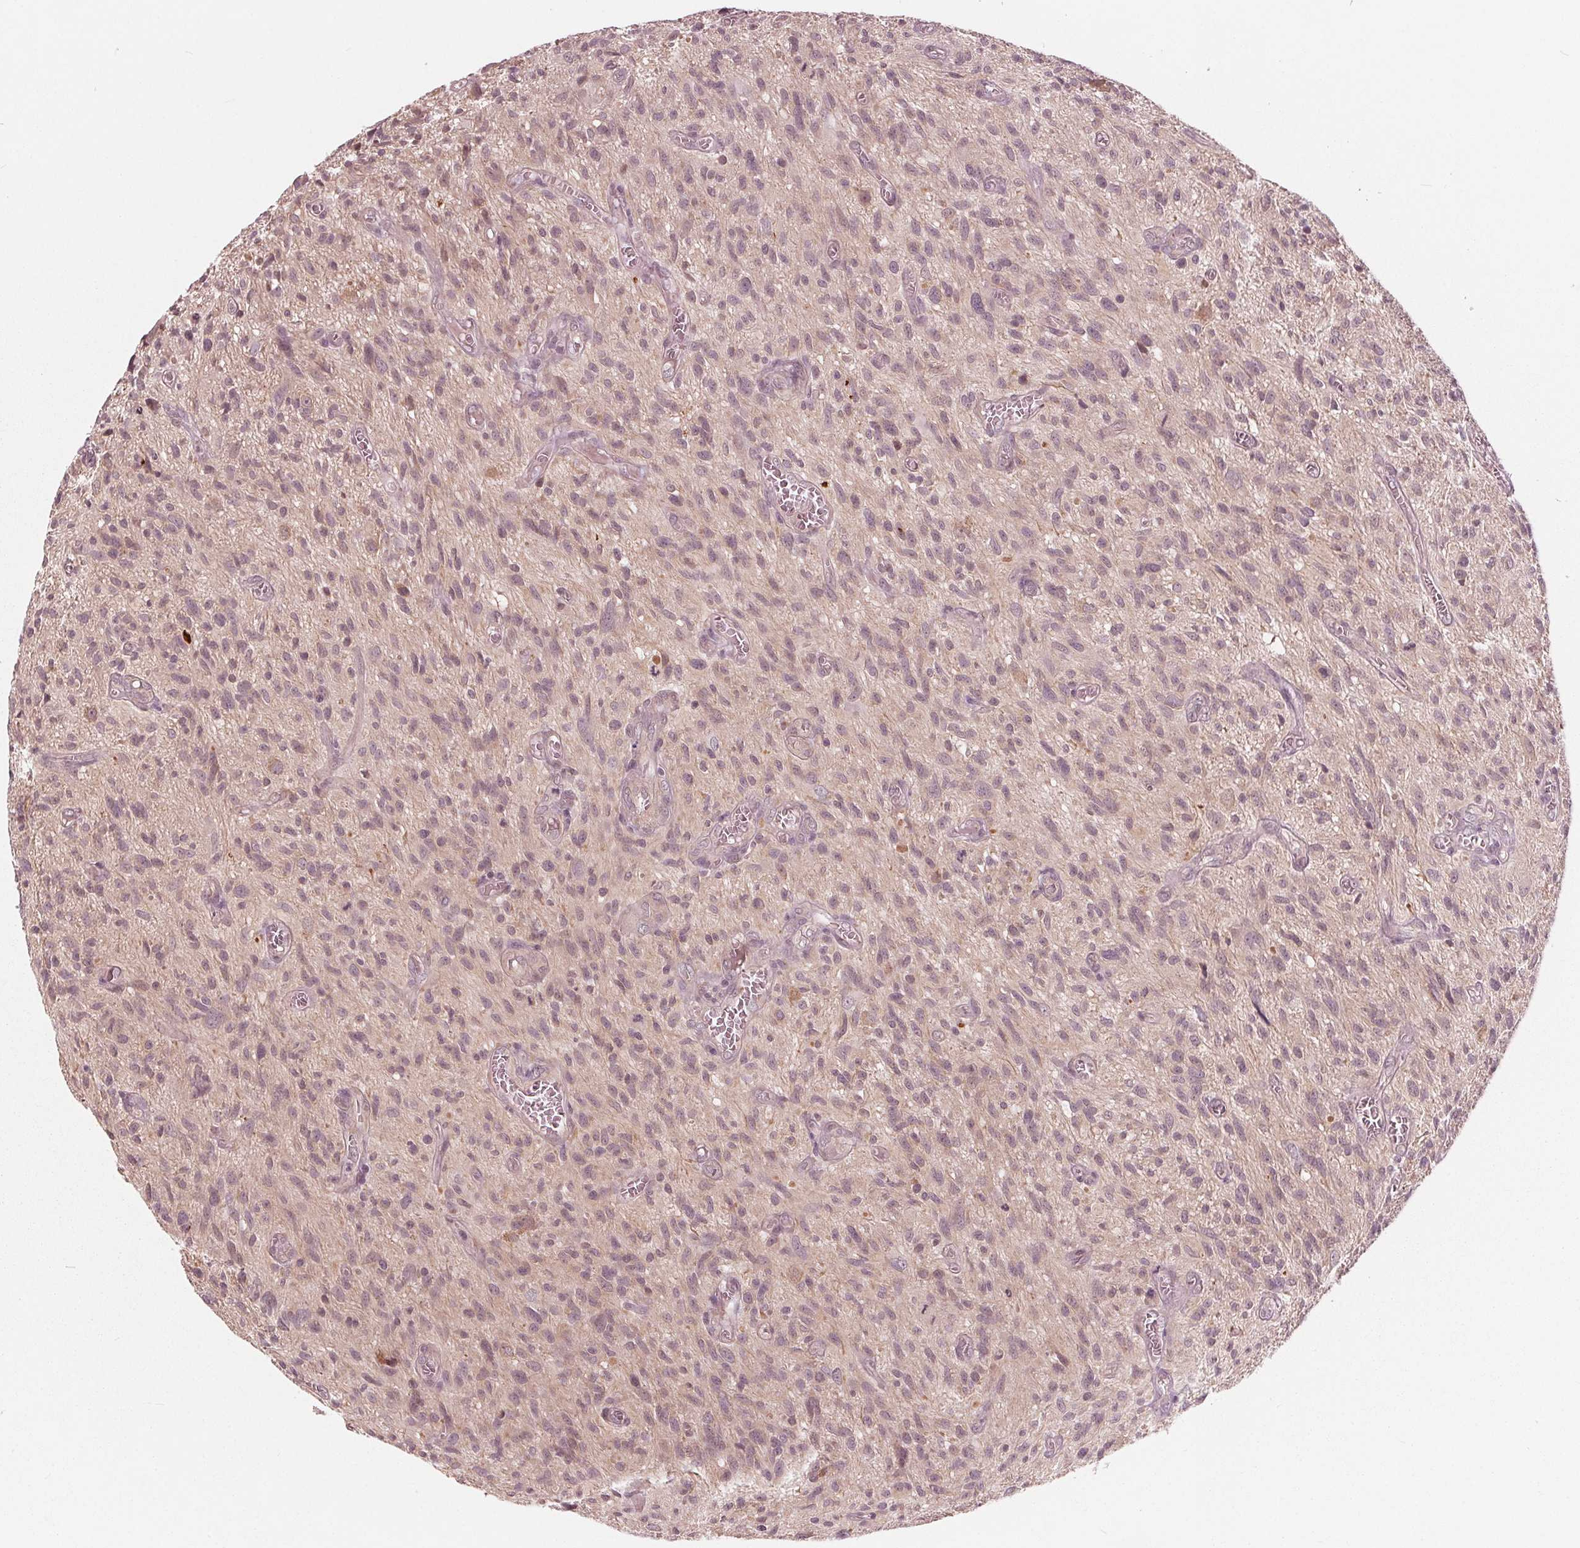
{"staining": {"intensity": "weak", "quantity": "<25%", "location": "cytoplasmic/membranous"}, "tissue": "glioma", "cell_type": "Tumor cells", "image_type": "cancer", "snomed": [{"axis": "morphology", "description": "Glioma, malignant, High grade"}, {"axis": "topography", "description": "Brain"}], "caption": "Tumor cells are negative for brown protein staining in malignant glioma (high-grade).", "gene": "UBALD1", "patient": {"sex": "male", "age": 75}}